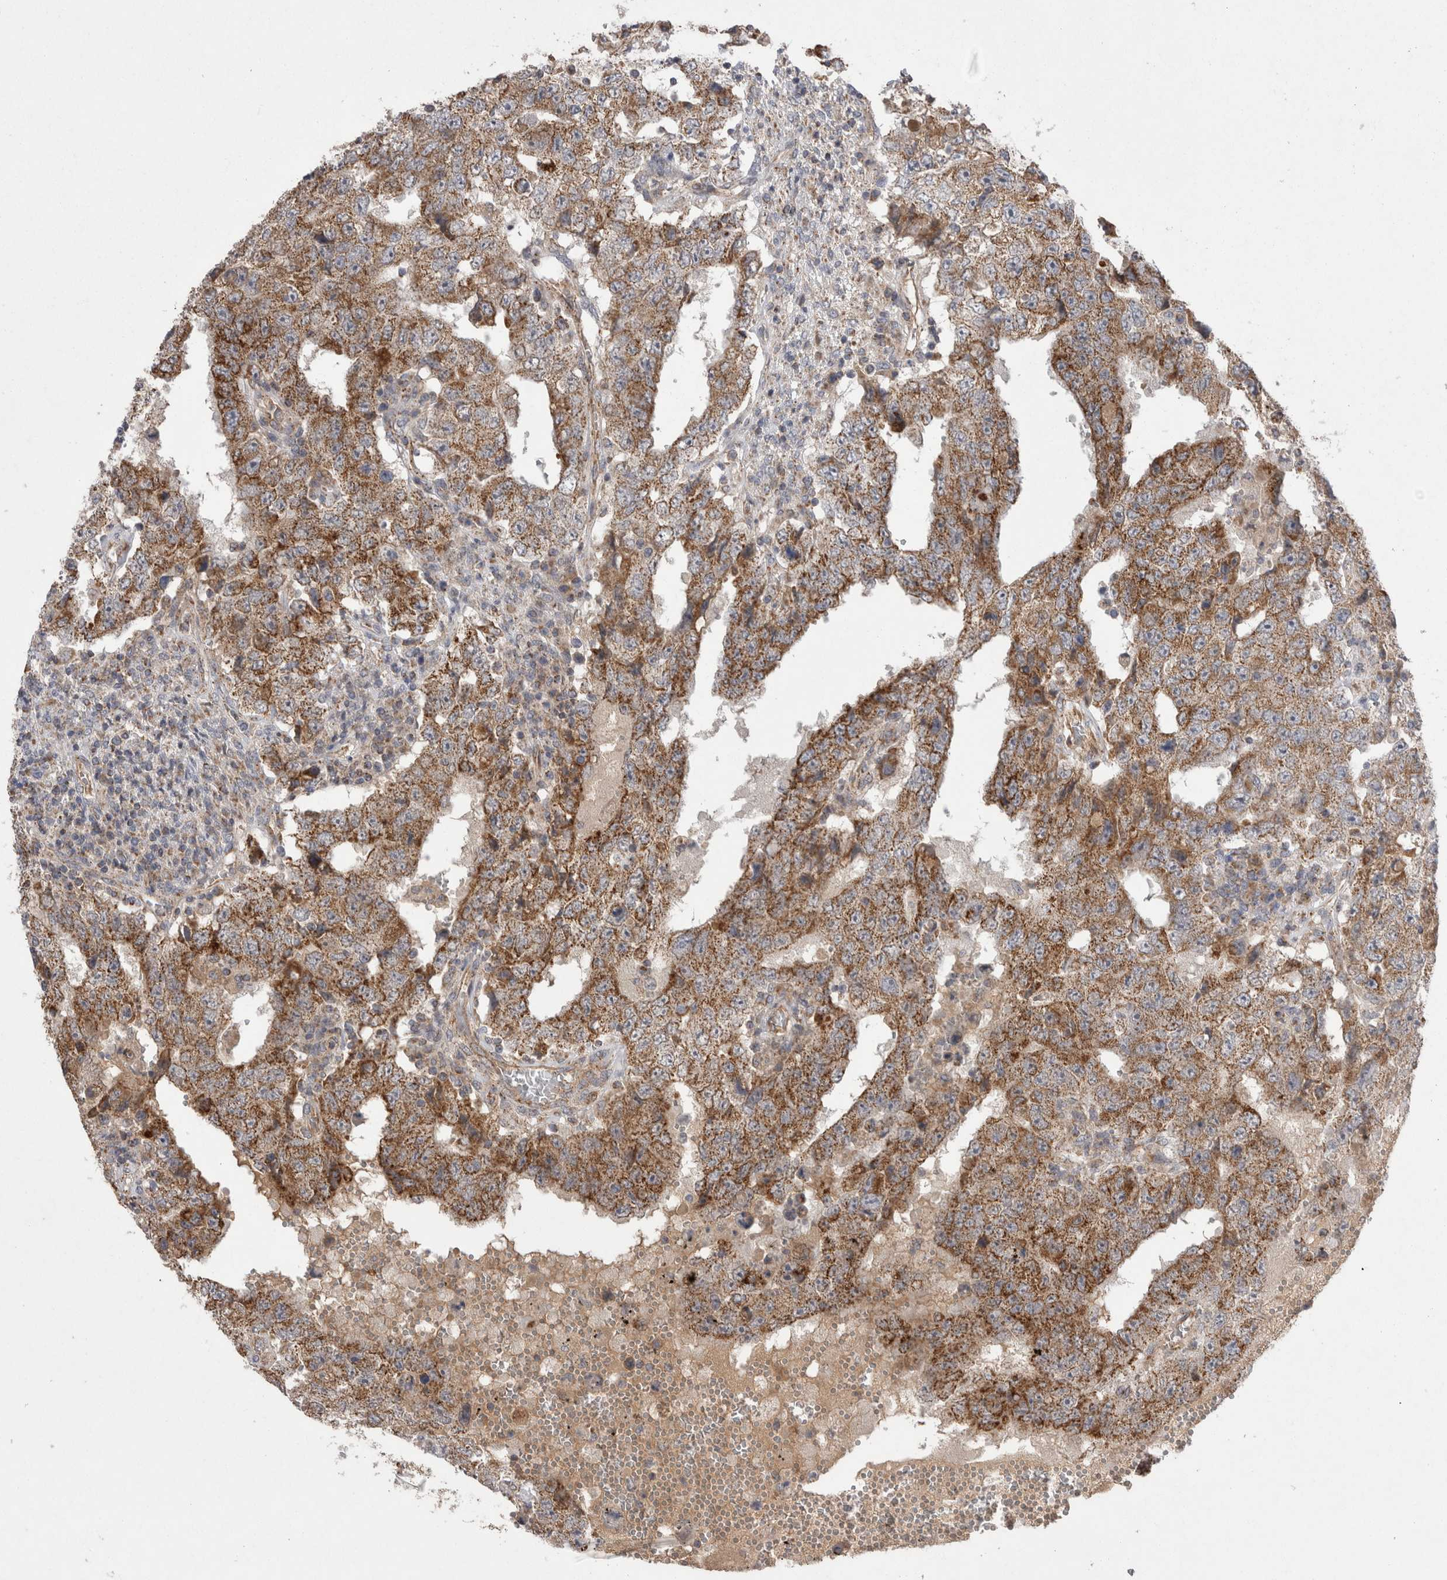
{"staining": {"intensity": "moderate", "quantity": ">75%", "location": "cytoplasmic/membranous"}, "tissue": "testis cancer", "cell_type": "Tumor cells", "image_type": "cancer", "snomed": [{"axis": "morphology", "description": "Carcinoma, Embryonal, NOS"}, {"axis": "topography", "description": "Testis"}], "caption": "Immunohistochemistry (IHC) of human testis embryonal carcinoma reveals medium levels of moderate cytoplasmic/membranous staining in about >75% of tumor cells.", "gene": "DARS2", "patient": {"sex": "male", "age": 26}}